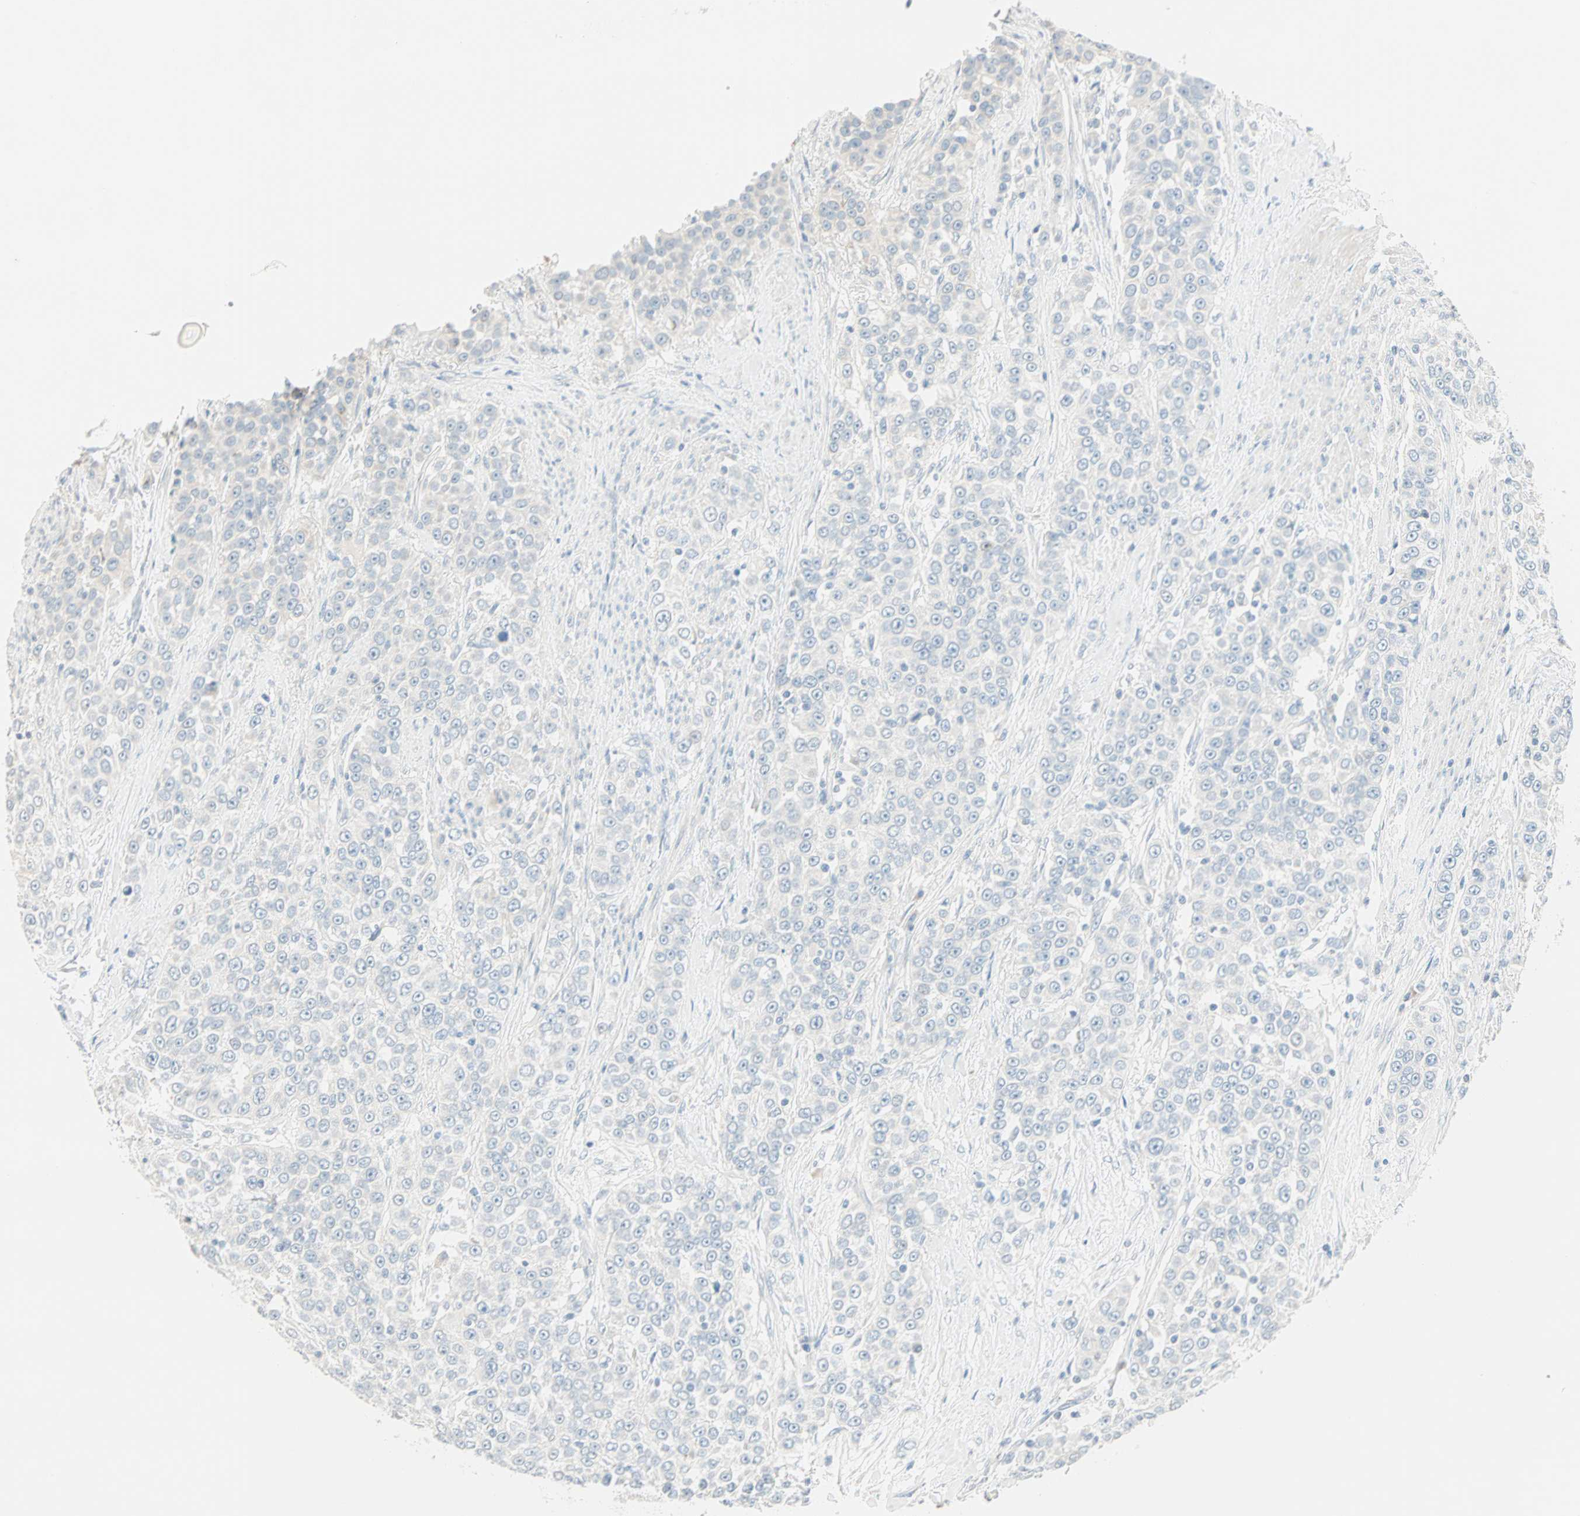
{"staining": {"intensity": "negative", "quantity": "none", "location": "none"}, "tissue": "urothelial cancer", "cell_type": "Tumor cells", "image_type": "cancer", "snomed": [{"axis": "morphology", "description": "Urothelial carcinoma, High grade"}, {"axis": "topography", "description": "Urinary bladder"}], "caption": "IHC photomicrograph of human urothelial carcinoma (high-grade) stained for a protein (brown), which displays no staining in tumor cells.", "gene": "SULT1C2", "patient": {"sex": "female", "age": 80}}